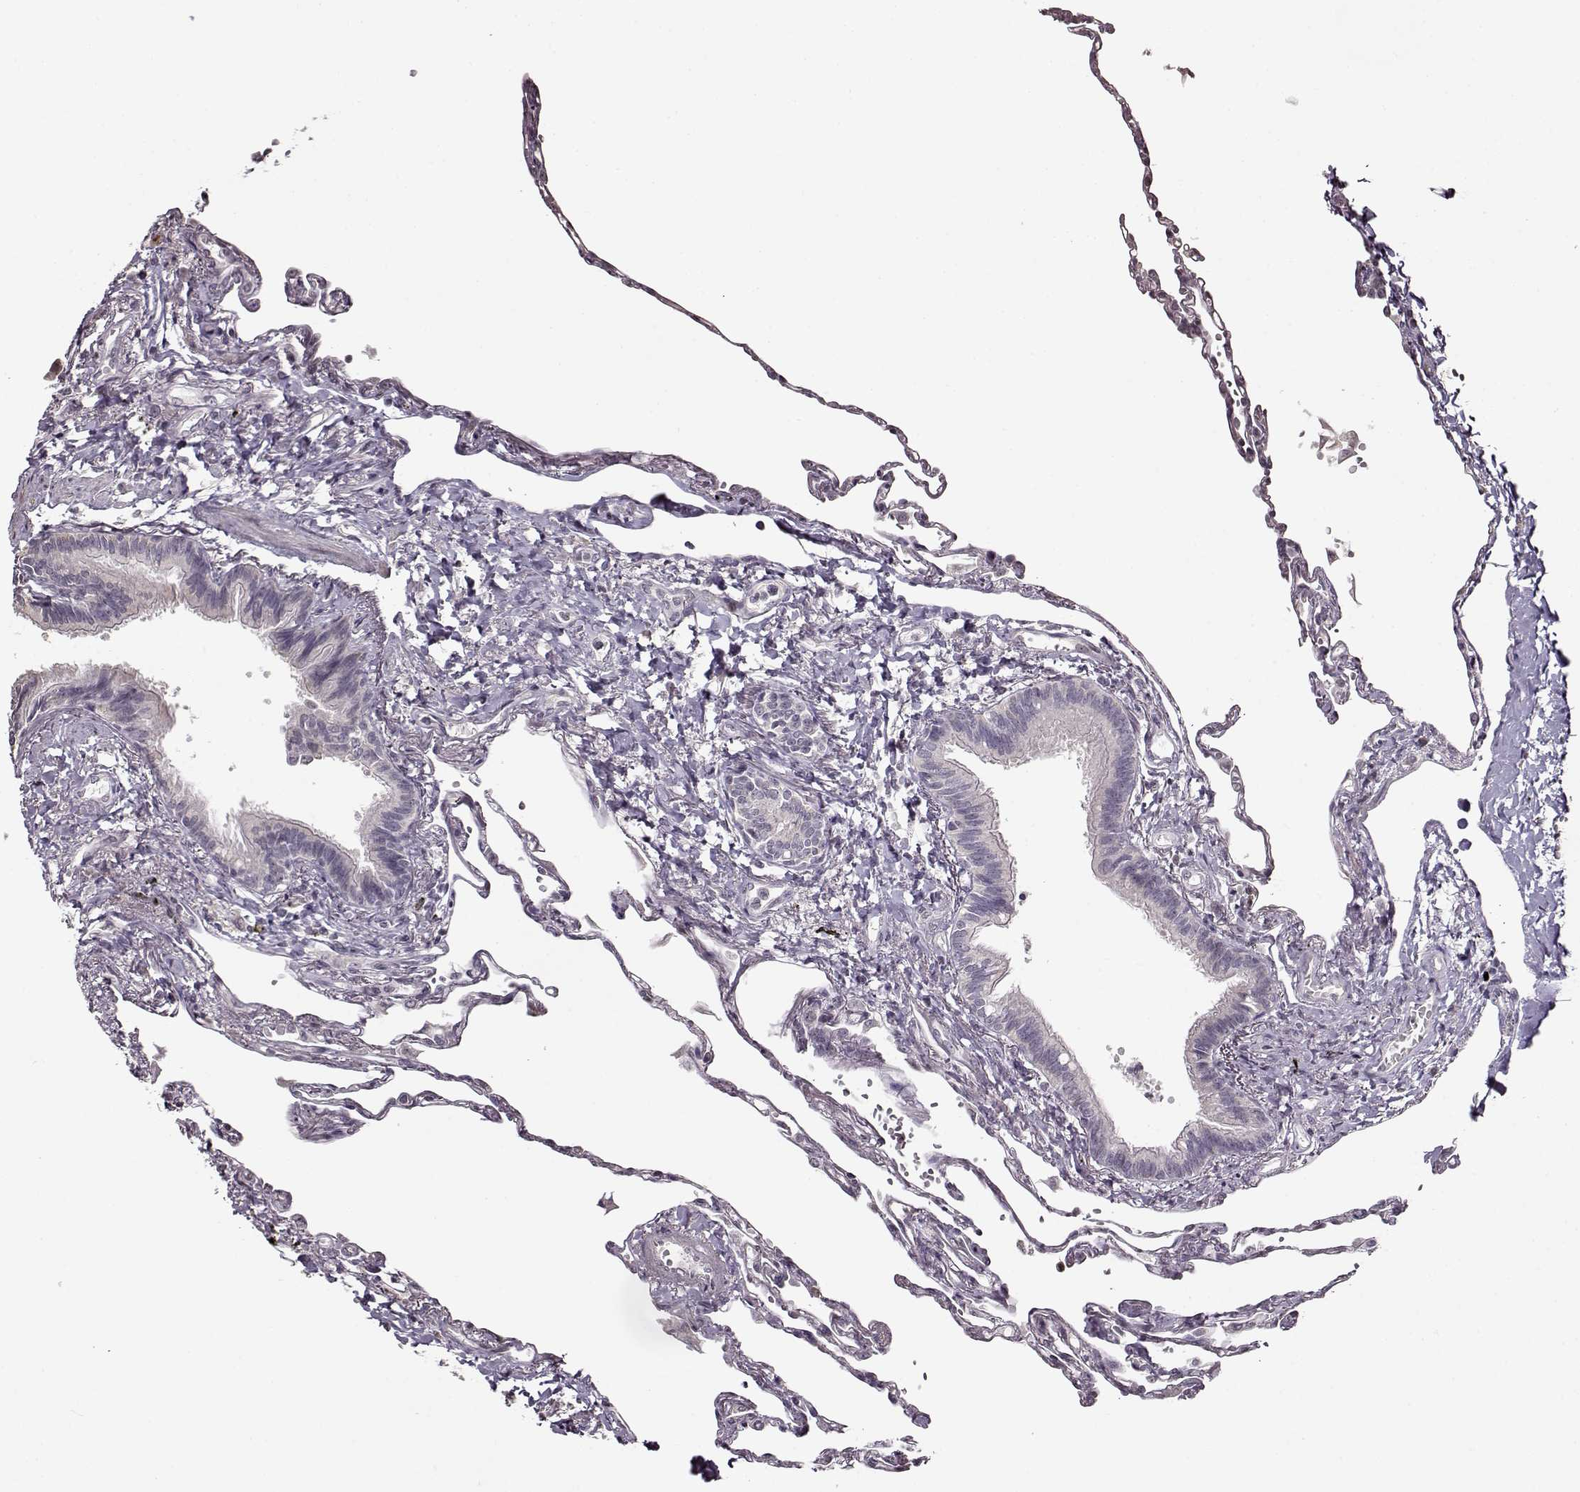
{"staining": {"intensity": "negative", "quantity": "none", "location": "none"}, "tissue": "lung", "cell_type": "Alveolar cells", "image_type": "normal", "snomed": [{"axis": "morphology", "description": "Normal tissue, NOS"}, {"axis": "topography", "description": "Lung"}], "caption": "High magnification brightfield microscopy of benign lung stained with DAB (3,3'-diaminobenzidine) (brown) and counterstained with hematoxylin (blue): alveolar cells show no significant positivity. (DAB (3,3'-diaminobenzidine) IHC visualized using brightfield microscopy, high magnification).", "gene": "FSHB", "patient": {"sex": "male", "age": 78}}